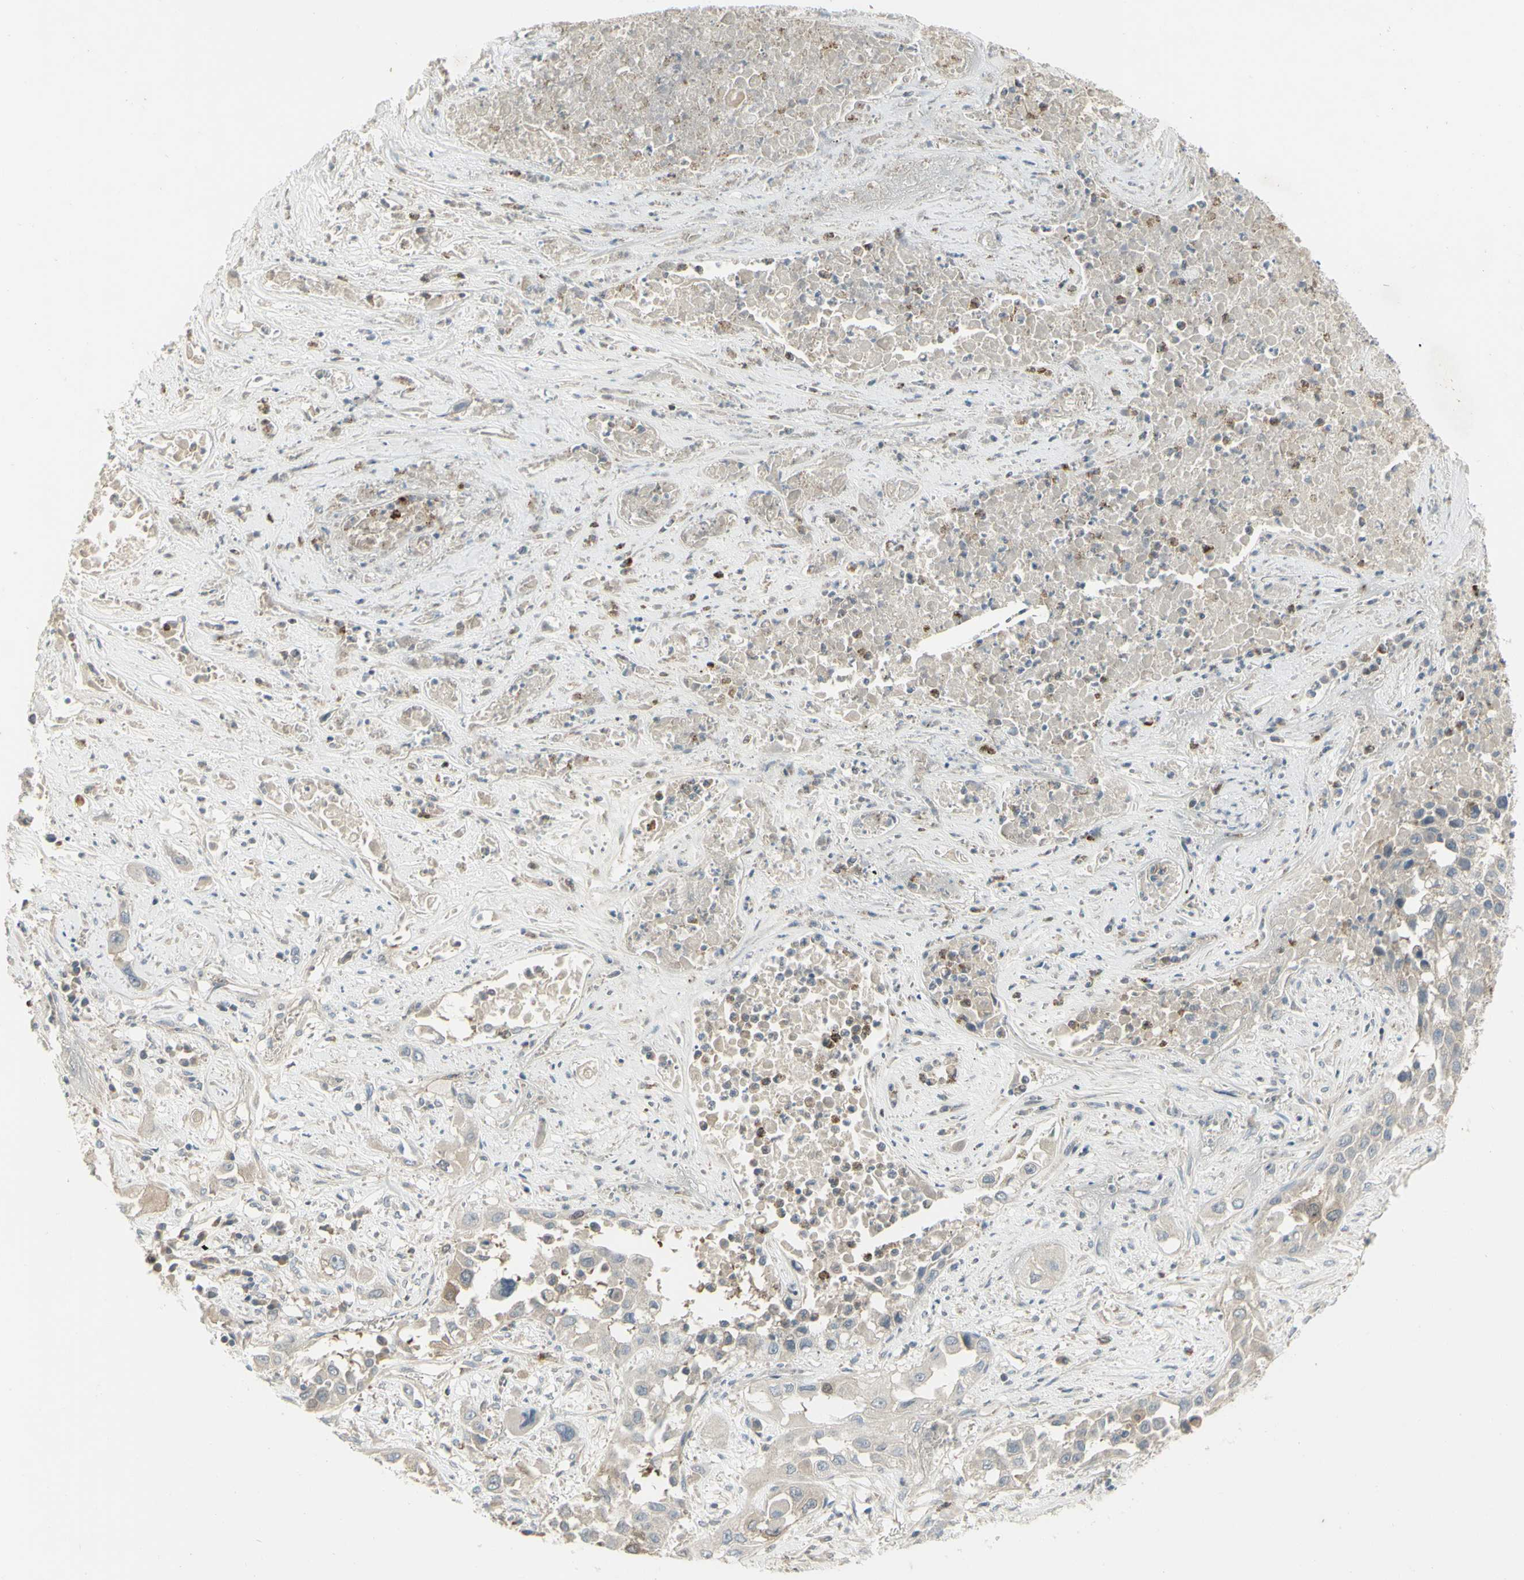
{"staining": {"intensity": "moderate", "quantity": "25%-75%", "location": "cytoplasmic/membranous"}, "tissue": "lung cancer", "cell_type": "Tumor cells", "image_type": "cancer", "snomed": [{"axis": "morphology", "description": "Squamous cell carcinoma, NOS"}, {"axis": "topography", "description": "Lung"}], "caption": "Immunohistochemical staining of lung cancer exhibits medium levels of moderate cytoplasmic/membranous protein expression in approximately 25%-75% of tumor cells. Ihc stains the protein in brown and the nuclei are stained blue.", "gene": "CCNB2", "patient": {"sex": "male", "age": 71}}